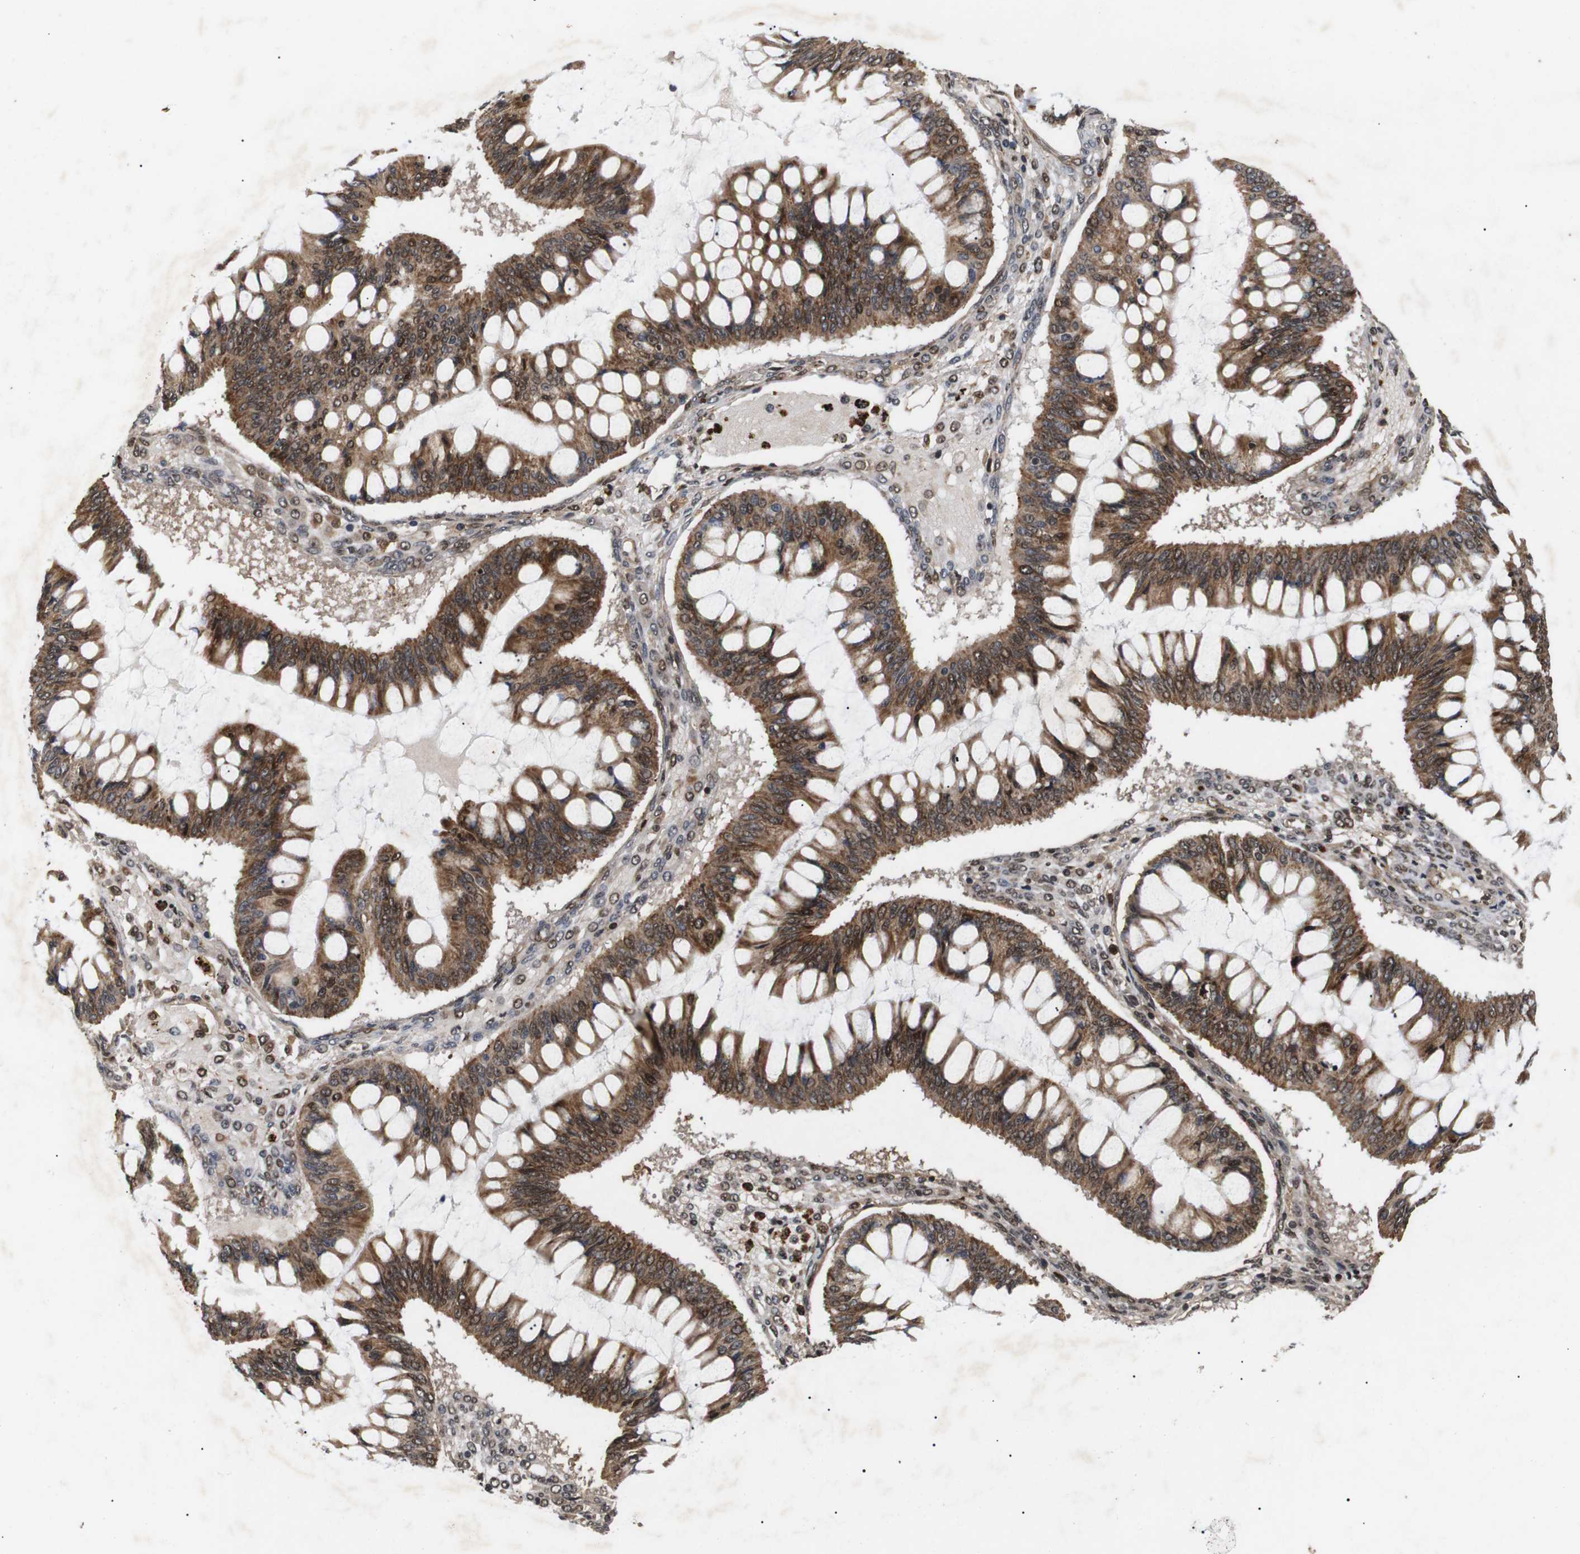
{"staining": {"intensity": "moderate", "quantity": ">75%", "location": "cytoplasmic/membranous,nuclear"}, "tissue": "ovarian cancer", "cell_type": "Tumor cells", "image_type": "cancer", "snomed": [{"axis": "morphology", "description": "Cystadenocarcinoma, mucinous, NOS"}, {"axis": "topography", "description": "Ovary"}], "caption": "A photomicrograph showing moderate cytoplasmic/membranous and nuclear positivity in approximately >75% of tumor cells in ovarian mucinous cystadenocarcinoma, as visualized by brown immunohistochemical staining.", "gene": "KIF23", "patient": {"sex": "female", "age": 73}}